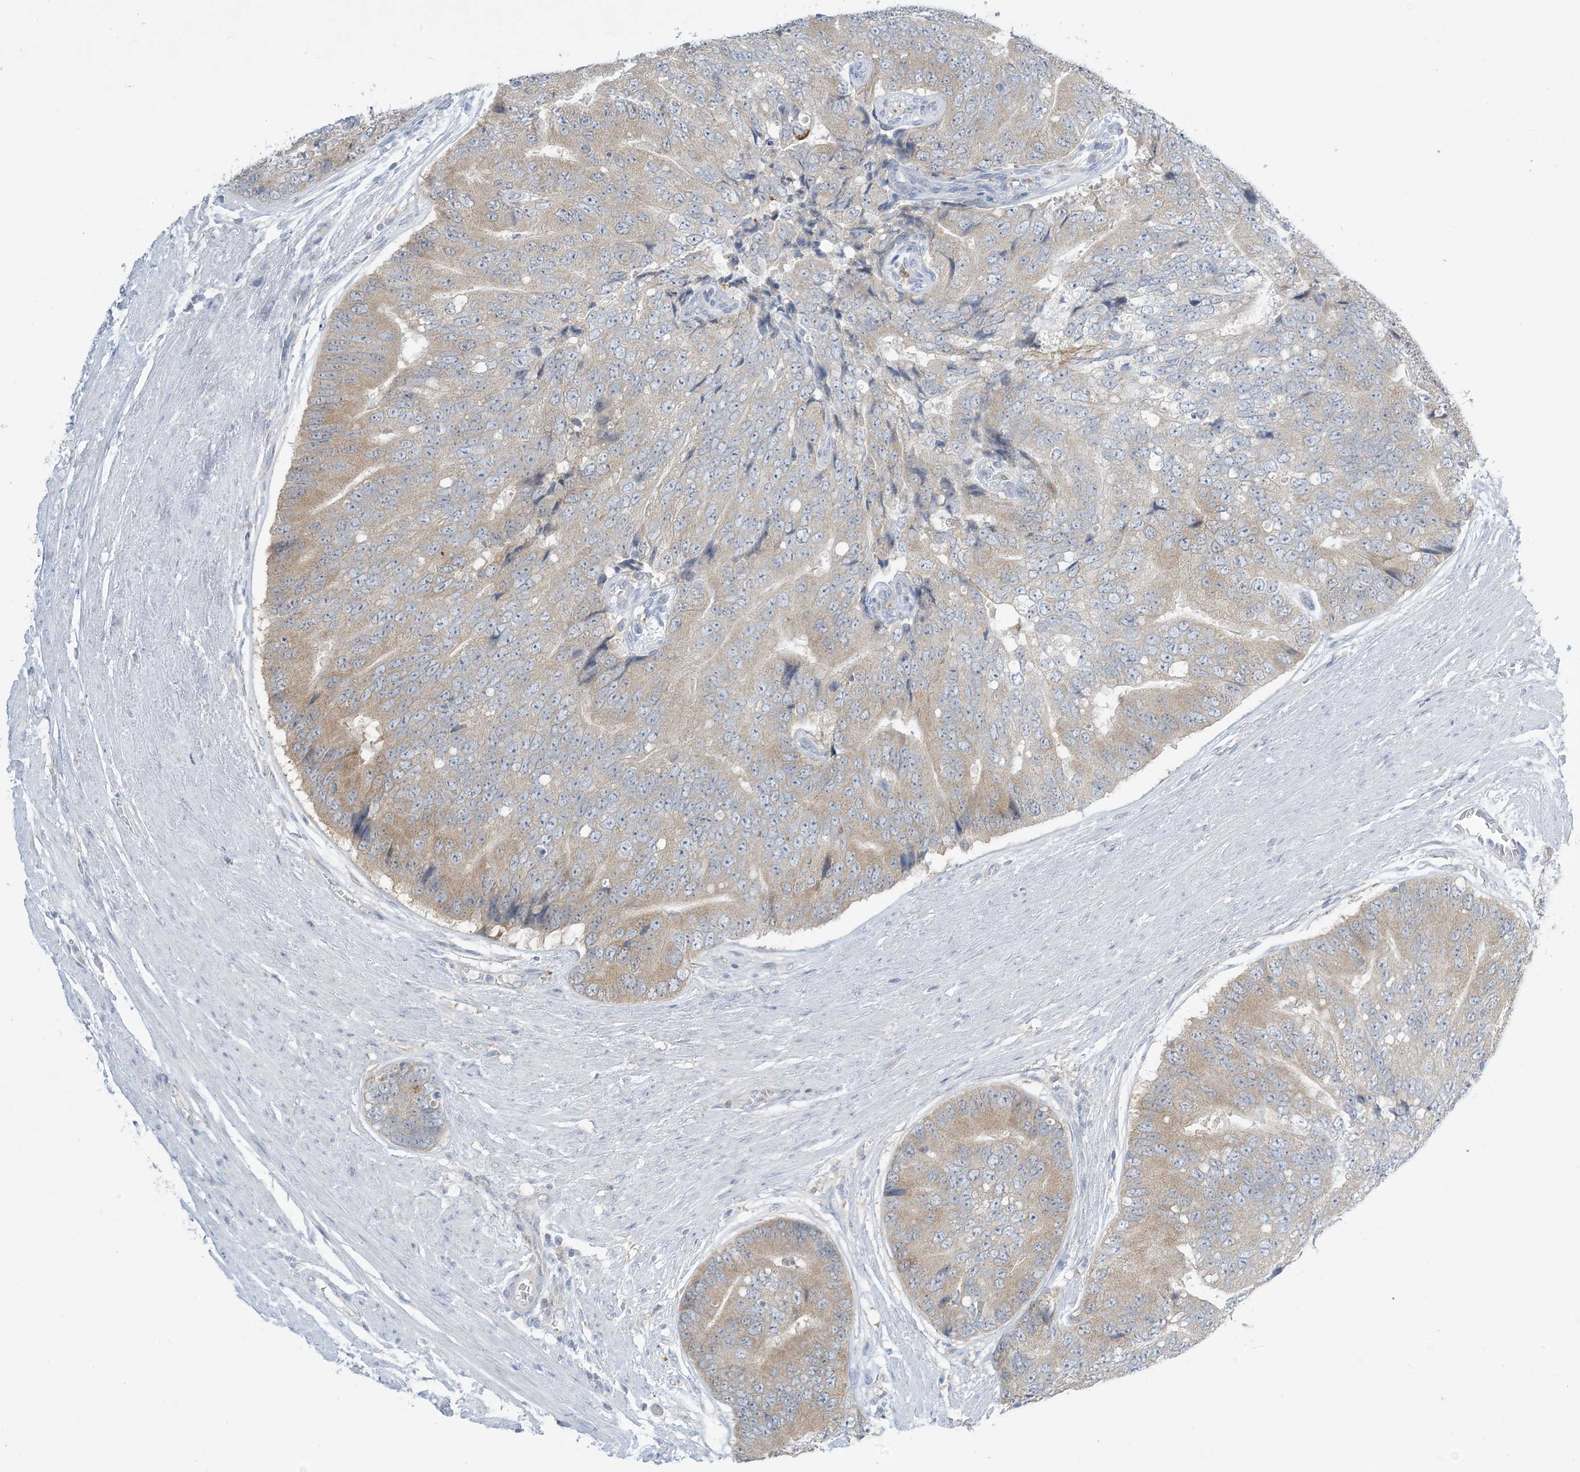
{"staining": {"intensity": "weak", "quantity": "25%-75%", "location": "cytoplasmic/membranous"}, "tissue": "prostate cancer", "cell_type": "Tumor cells", "image_type": "cancer", "snomed": [{"axis": "morphology", "description": "Adenocarcinoma, High grade"}, {"axis": "topography", "description": "Prostate"}], "caption": "Prostate cancer (high-grade adenocarcinoma) stained with immunohistochemistry displays weak cytoplasmic/membranous expression in about 25%-75% of tumor cells. Nuclei are stained in blue.", "gene": "MRPS18A", "patient": {"sex": "male", "age": 70}}